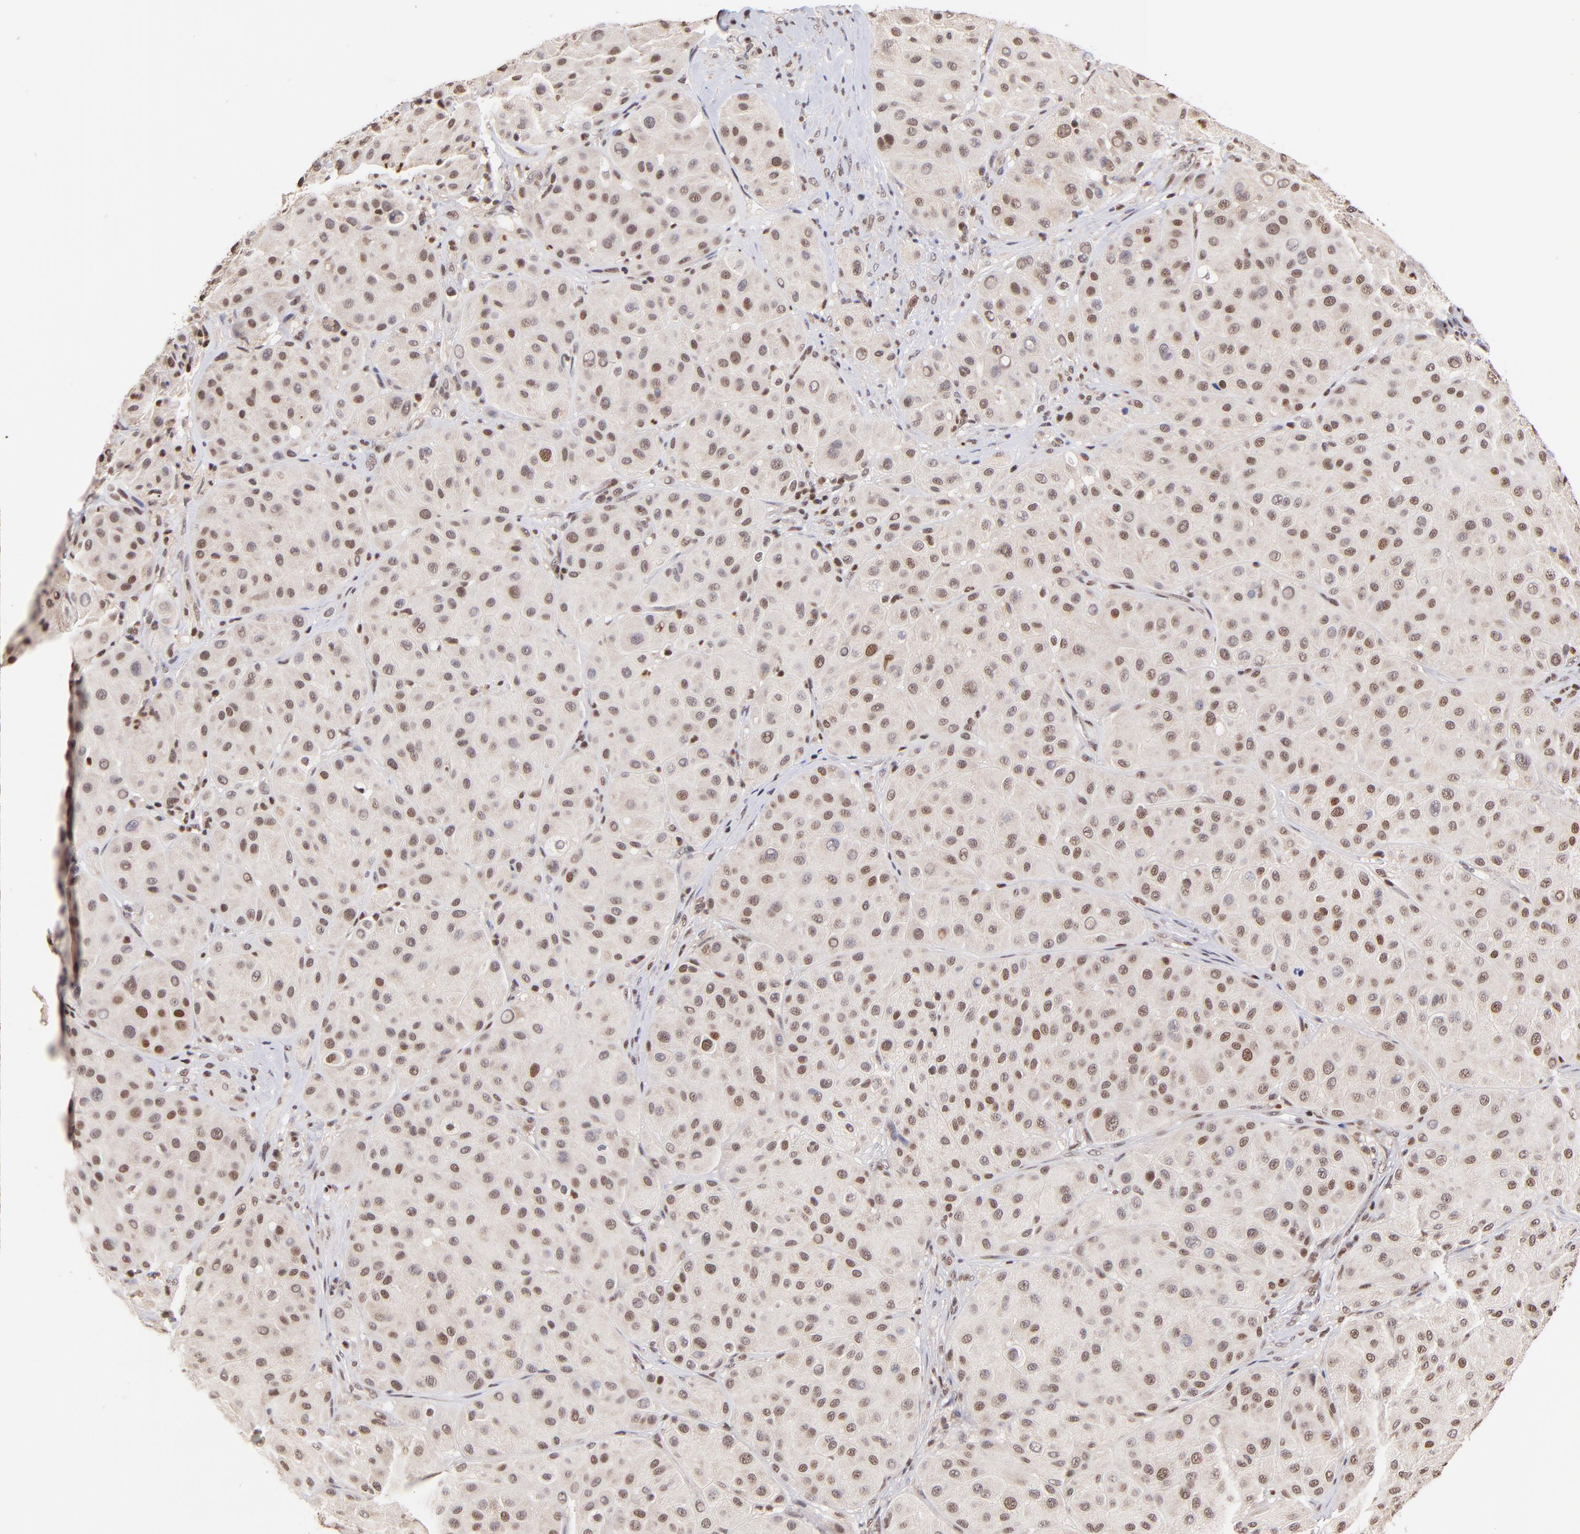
{"staining": {"intensity": "weak", "quantity": ">75%", "location": "nuclear"}, "tissue": "melanoma", "cell_type": "Tumor cells", "image_type": "cancer", "snomed": [{"axis": "morphology", "description": "Normal tissue, NOS"}, {"axis": "morphology", "description": "Malignant melanoma, Metastatic site"}, {"axis": "topography", "description": "Skin"}], "caption": "A micrograph of melanoma stained for a protein exhibits weak nuclear brown staining in tumor cells. (brown staining indicates protein expression, while blue staining denotes nuclei).", "gene": "WDR25", "patient": {"sex": "male", "age": 41}}